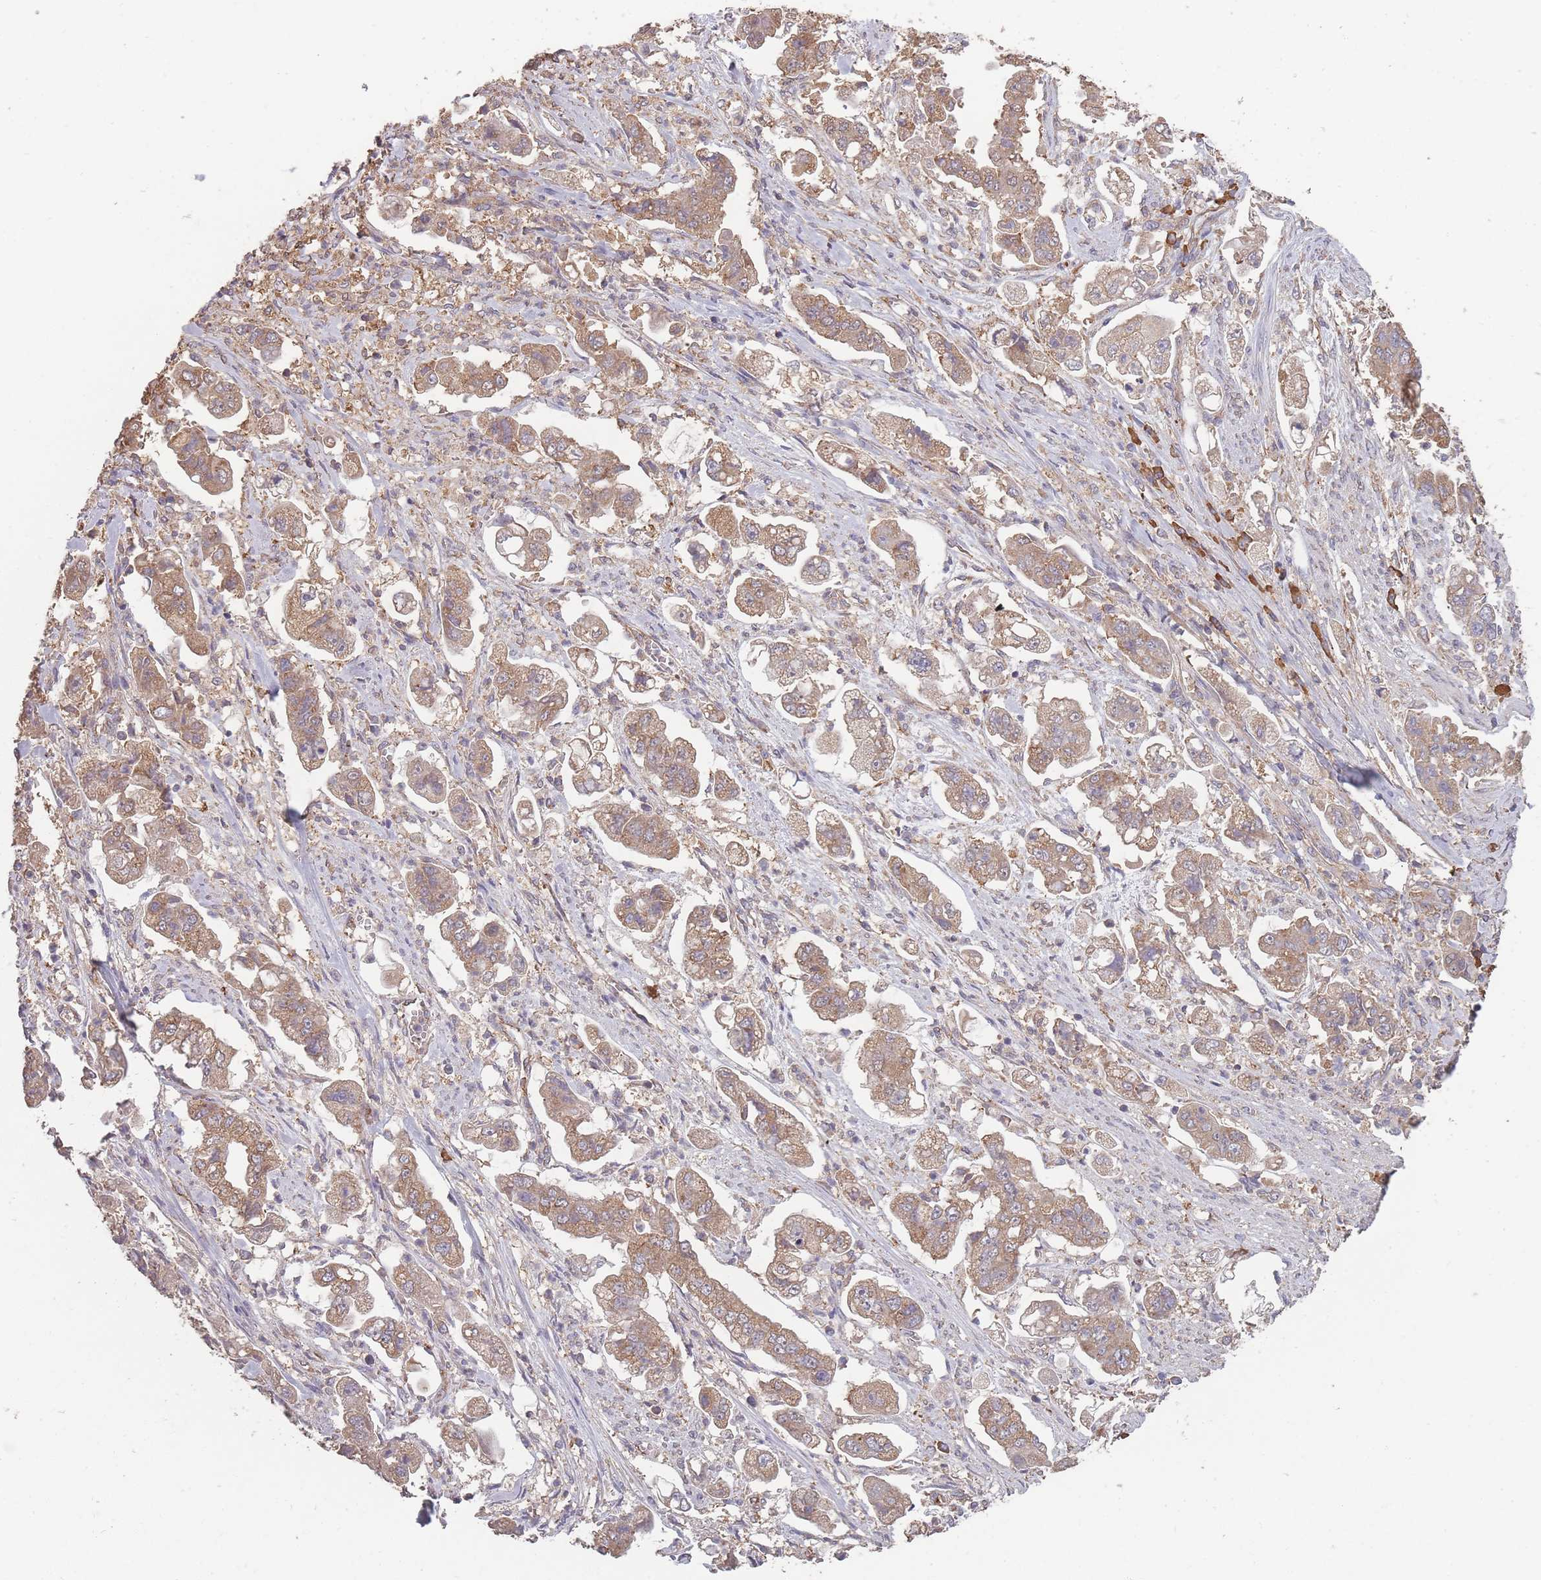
{"staining": {"intensity": "moderate", "quantity": ">75%", "location": "cytoplasmic/membranous"}, "tissue": "stomach cancer", "cell_type": "Tumor cells", "image_type": "cancer", "snomed": [{"axis": "morphology", "description": "Adenocarcinoma, NOS"}, {"axis": "topography", "description": "Stomach"}], "caption": "Immunohistochemistry (IHC) of human stomach adenocarcinoma exhibits medium levels of moderate cytoplasmic/membranous staining in about >75% of tumor cells. Using DAB (brown) and hematoxylin (blue) stains, captured at high magnification using brightfield microscopy.", "gene": "SANBR", "patient": {"sex": "male", "age": 62}}